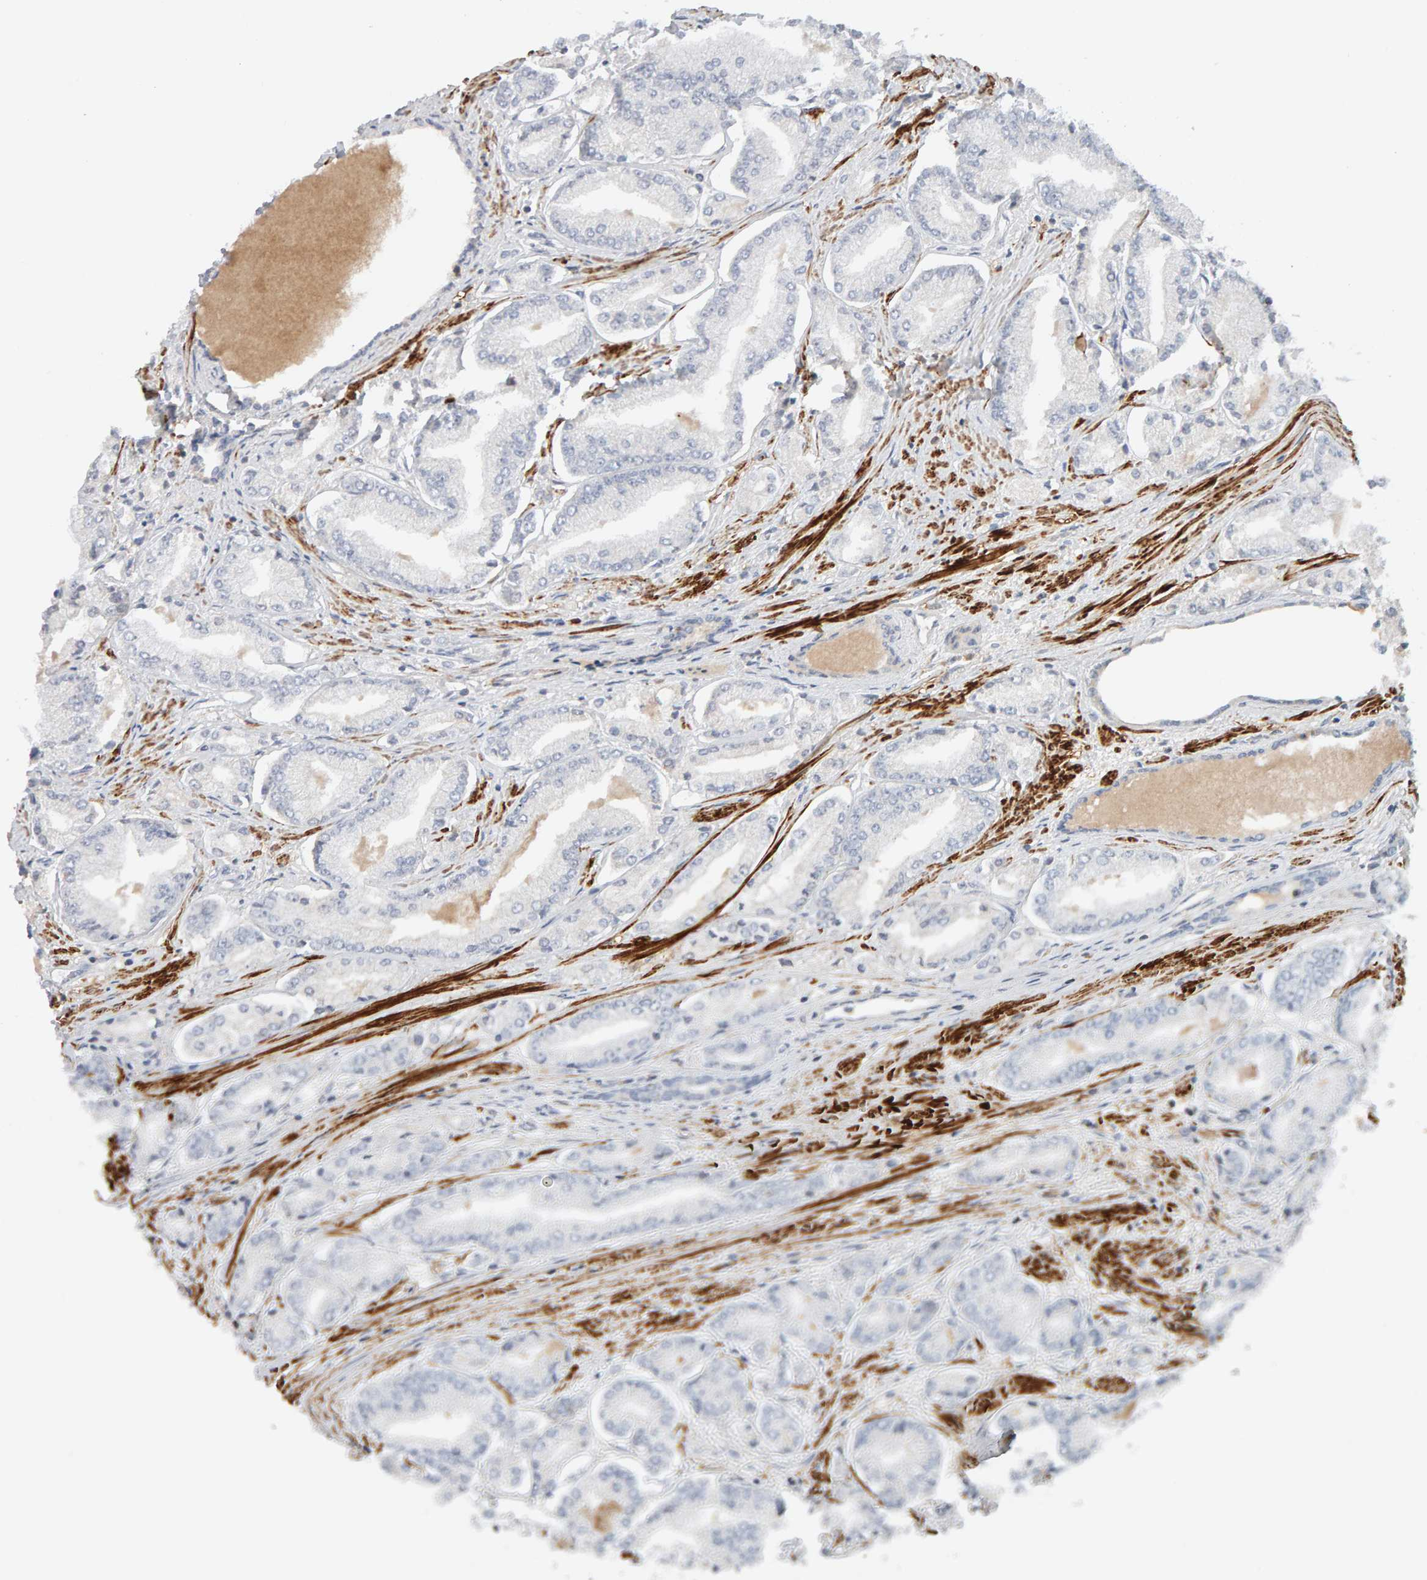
{"staining": {"intensity": "negative", "quantity": "none", "location": "none"}, "tissue": "prostate cancer", "cell_type": "Tumor cells", "image_type": "cancer", "snomed": [{"axis": "morphology", "description": "Adenocarcinoma, Low grade"}, {"axis": "topography", "description": "Prostate"}], "caption": "This is a histopathology image of IHC staining of adenocarcinoma (low-grade) (prostate), which shows no expression in tumor cells. (Stains: DAB immunohistochemistry with hematoxylin counter stain, Microscopy: brightfield microscopy at high magnification).", "gene": "NUDCD1", "patient": {"sex": "male", "age": 52}}